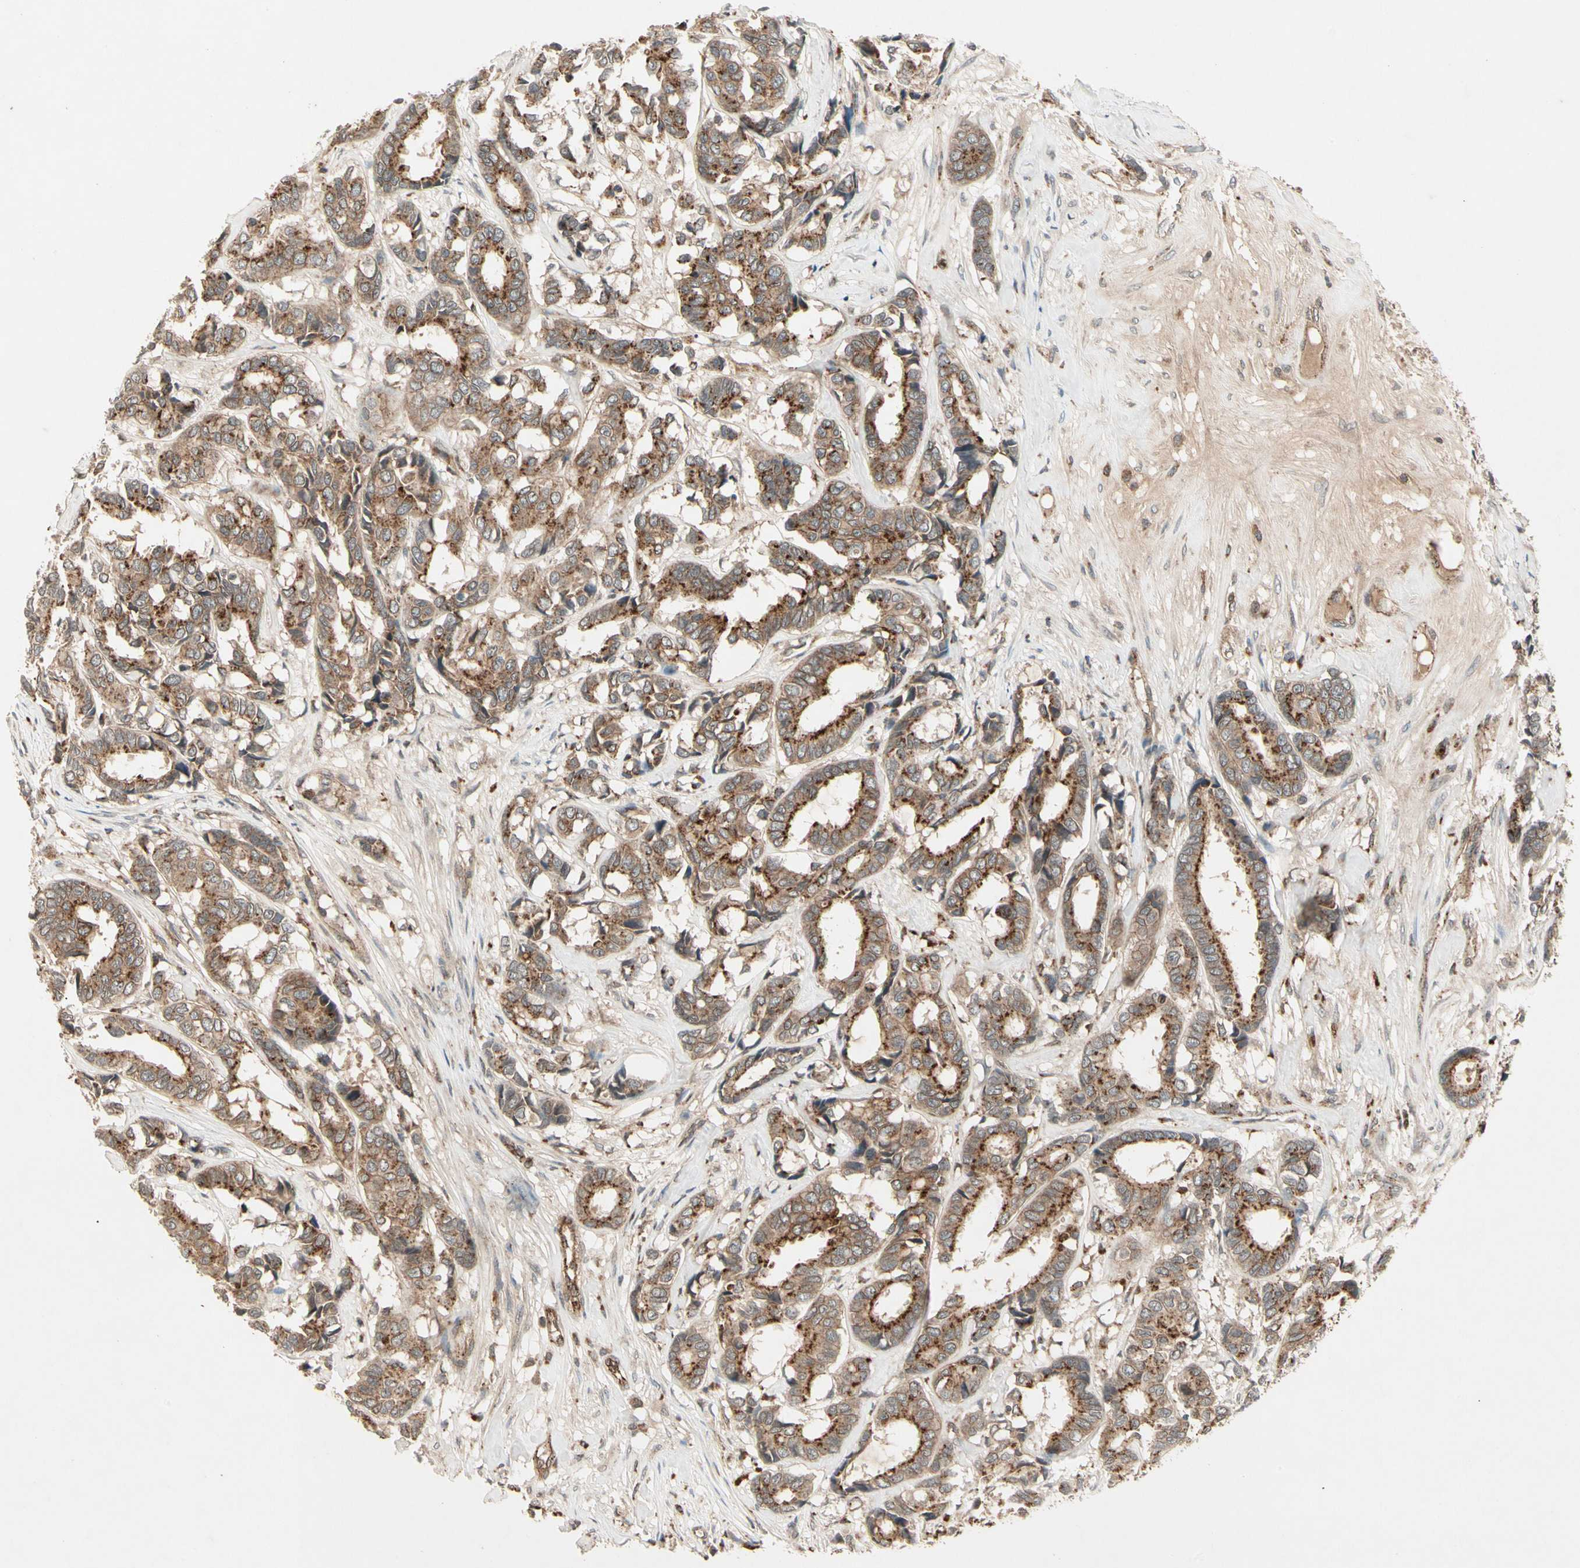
{"staining": {"intensity": "strong", "quantity": ">75%", "location": "cytoplasmic/membranous"}, "tissue": "breast cancer", "cell_type": "Tumor cells", "image_type": "cancer", "snomed": [{"axis": "morphology", "description": "Duct carcinoma"}, {"axis": "topography", "description": "Breast"}], "caption": "High-magnification brightfield microscopy of breast cancer (invasive ductal carcinoma) stained with DAB (brown) and counterstained with hematoxylin (blue). tumor cells exhibit strong cytoplasmic/membranous staining is identified in about>75% of cells.", "gene": "FLOT1", "patient": {"sex": "female", "age": 87}}